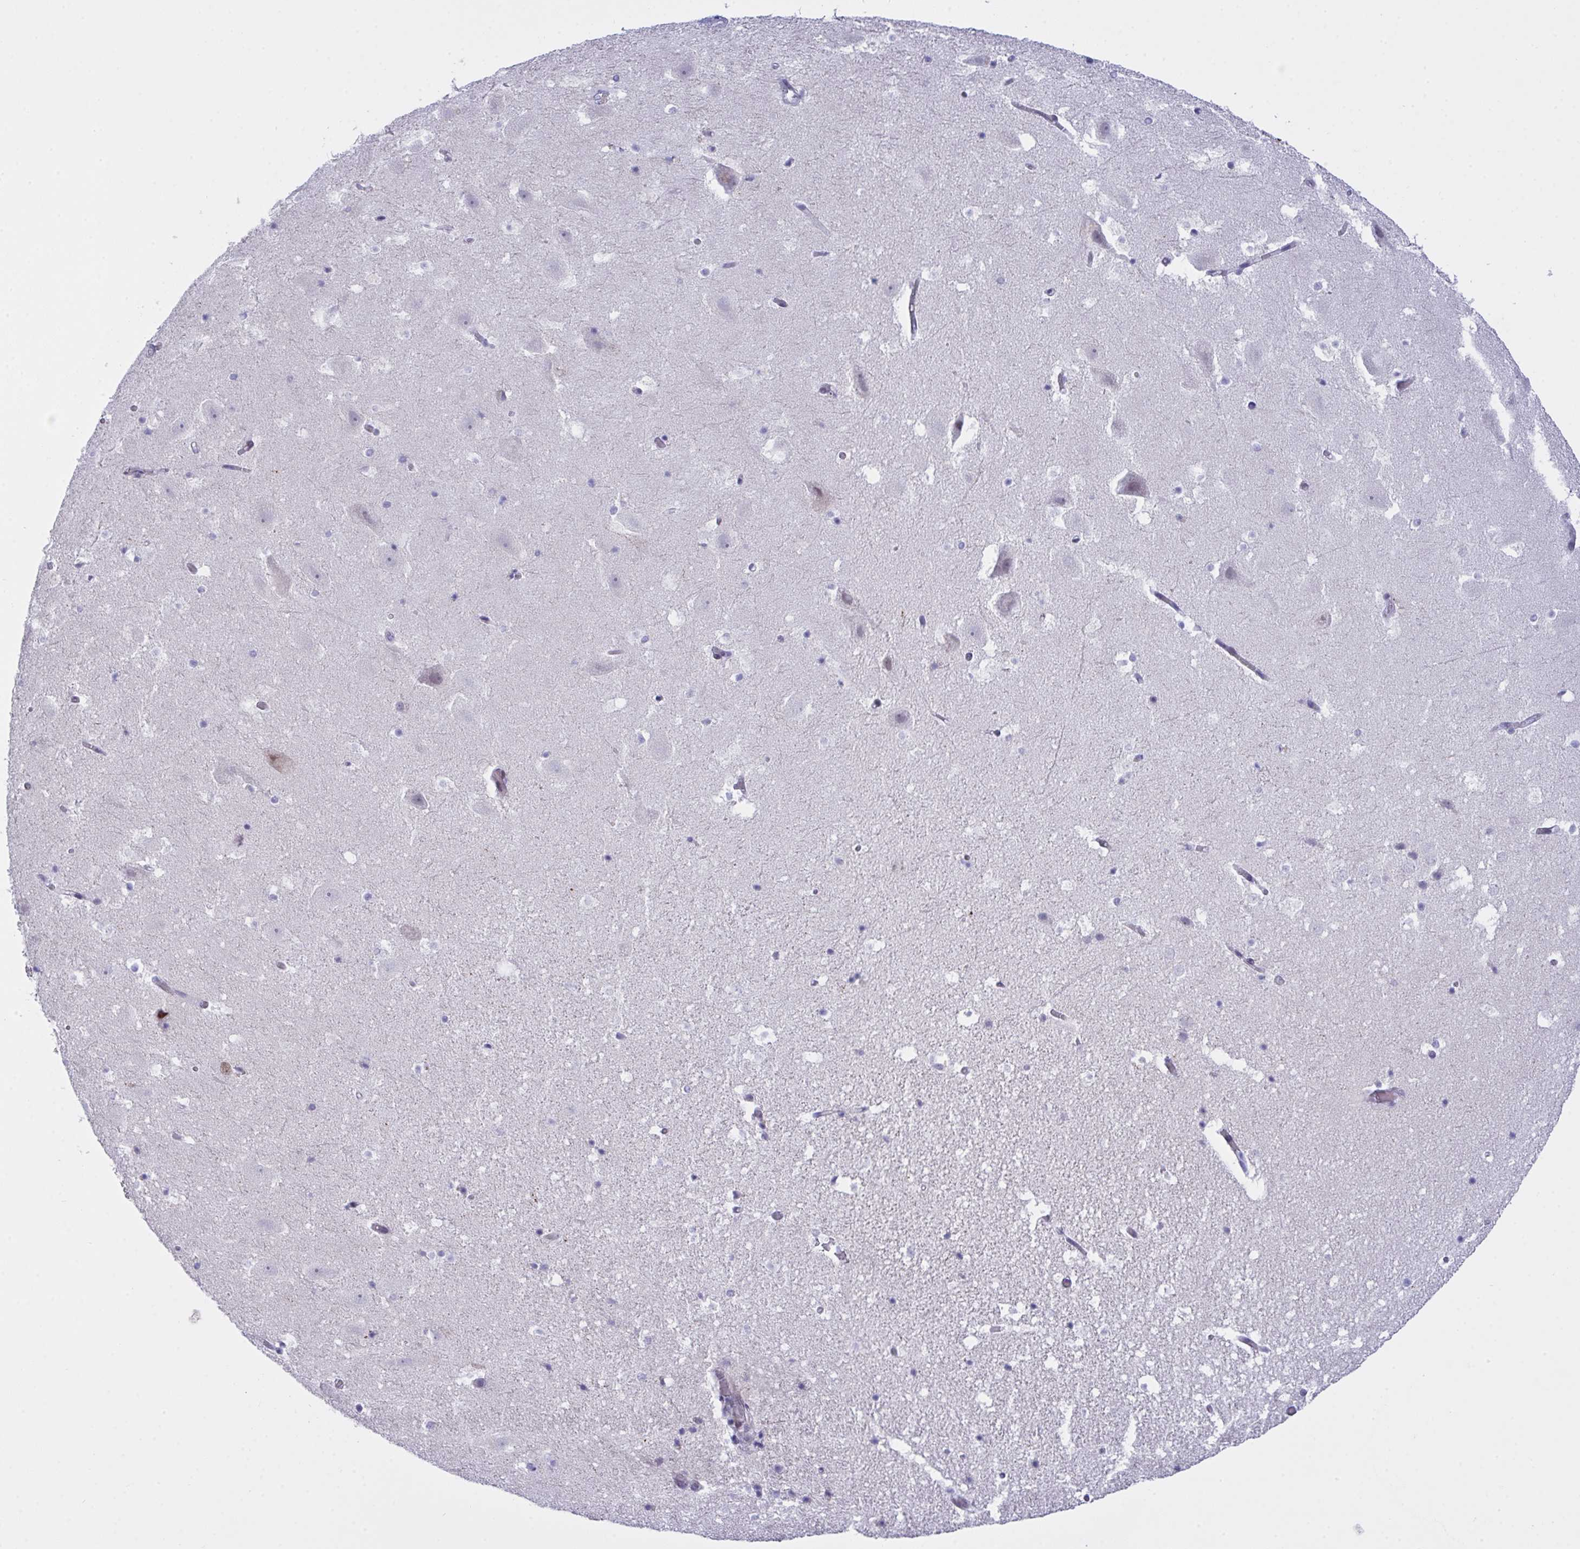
{"staining": {"intensity": "negative", "quantity": "none", "location": "none"}, "tissue": "hippocampus", "cell_type": "Glial cells", "image_type": "normal", "snomed": [{"axis": "morphology", "description": "Normal tissue, NOS"}, {"axis": "topography", "description": "Hippocampus"}], "caption": "This histopathology image is of normal hippocampus stained with immunohistochemistry (IHC) to label a protein in brown with the nuclei are counter-stained blue. There is no expression in glial cells.", "gene": "FBXL22", "patient": {"sex": "female", "age": 42}}